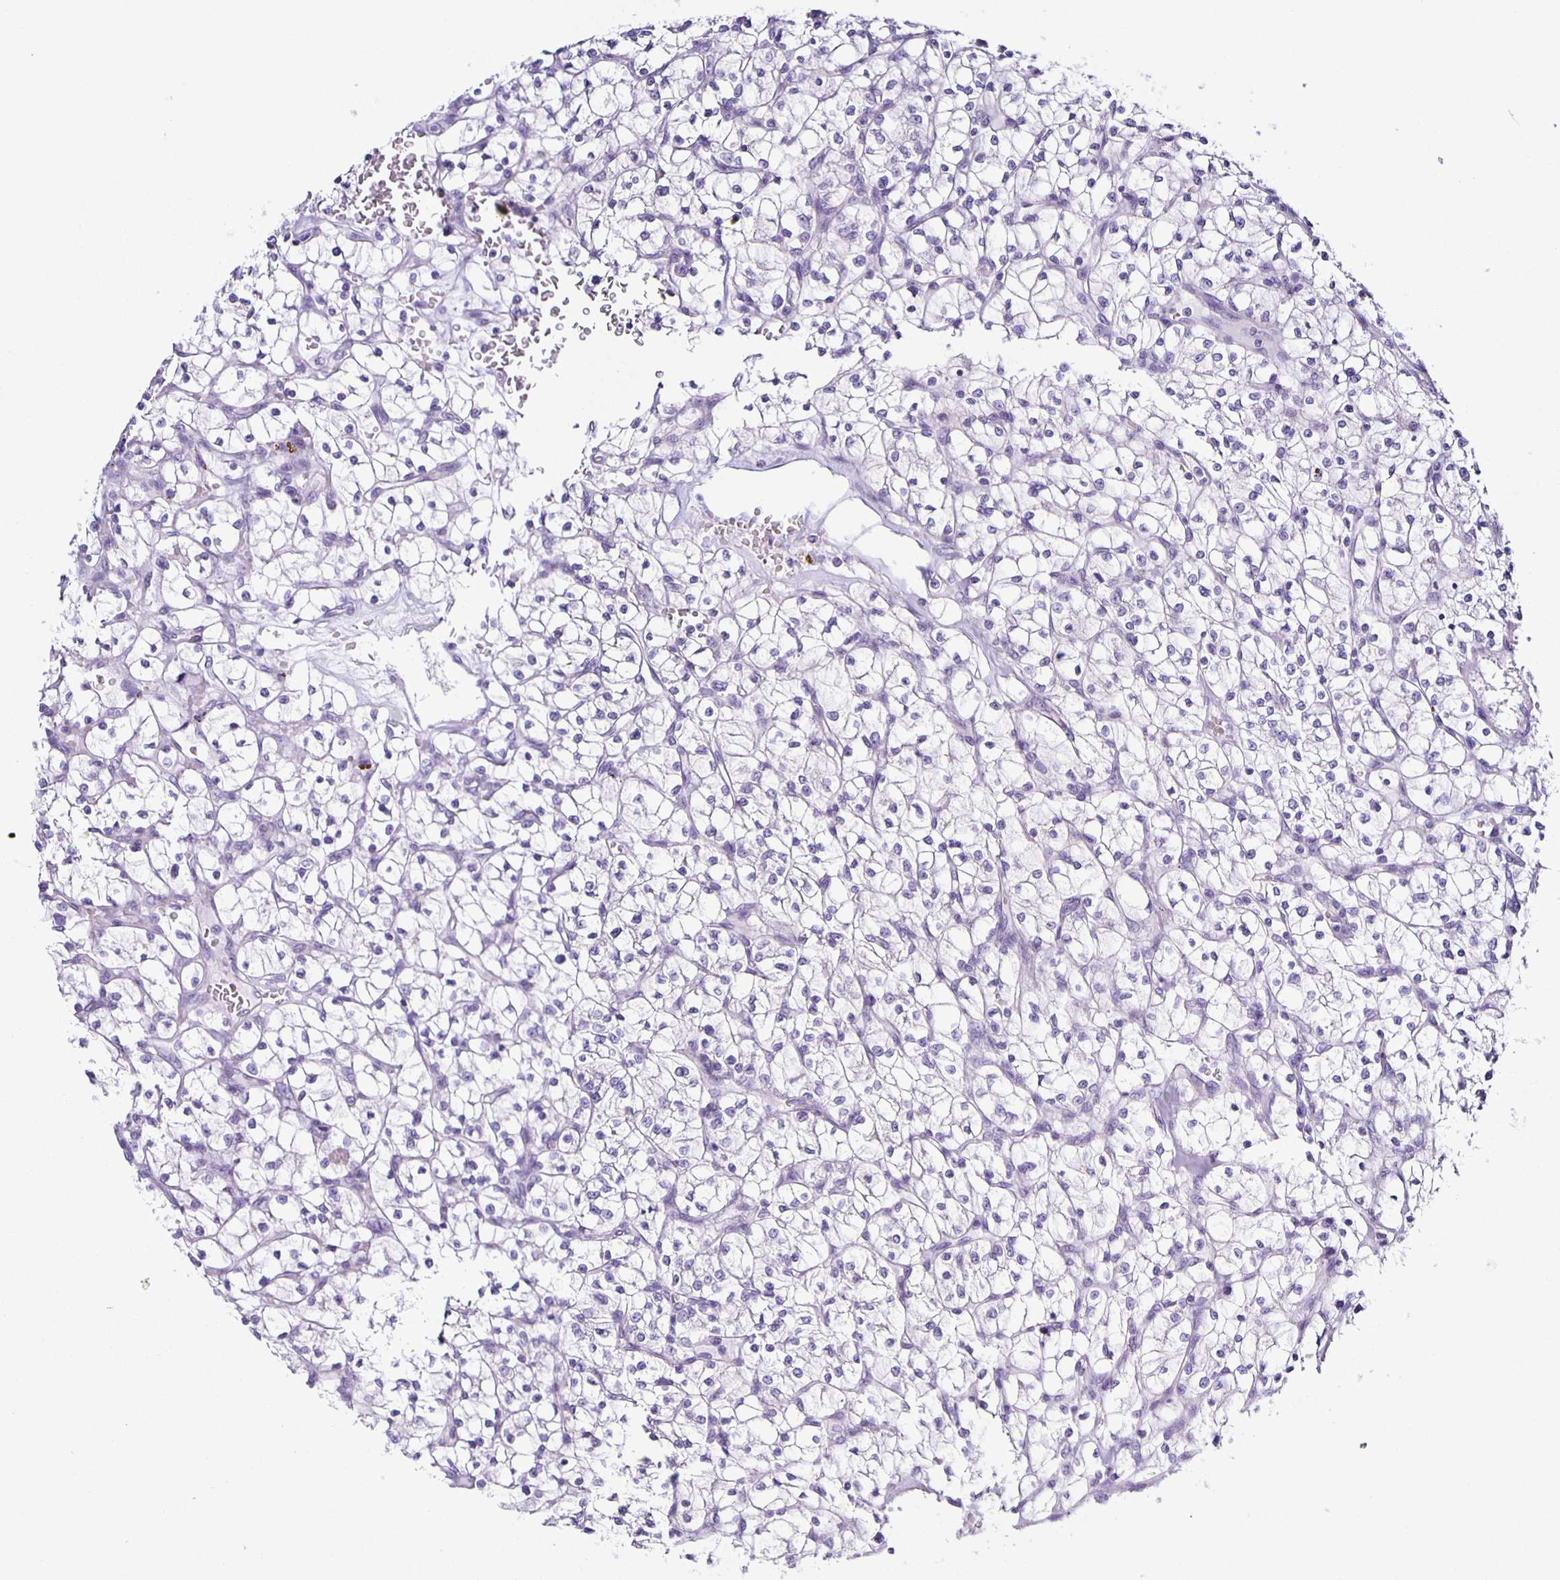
{"staining": {"intensity": "negative", "quantity": "none", "location": "none"}, "tissue": "renal cancer", "cell_type": "Tumor cells", "image_type": "cancer", "snomed": [{"axis": "morphology", "description": "Adenocarcinoma, NOS"}, {"axis": "topography", "description": "Kidney"}], "caption": "A histopathology image of renal cancer (adenocarcinoma) stained for a protein shows no brown staining in tumor cells. (DAB immunohistochemistry (IHC) with hematoxylin counter stain).", "gene": "AQP6", "patient": {"sex": "female", "age": 64}}